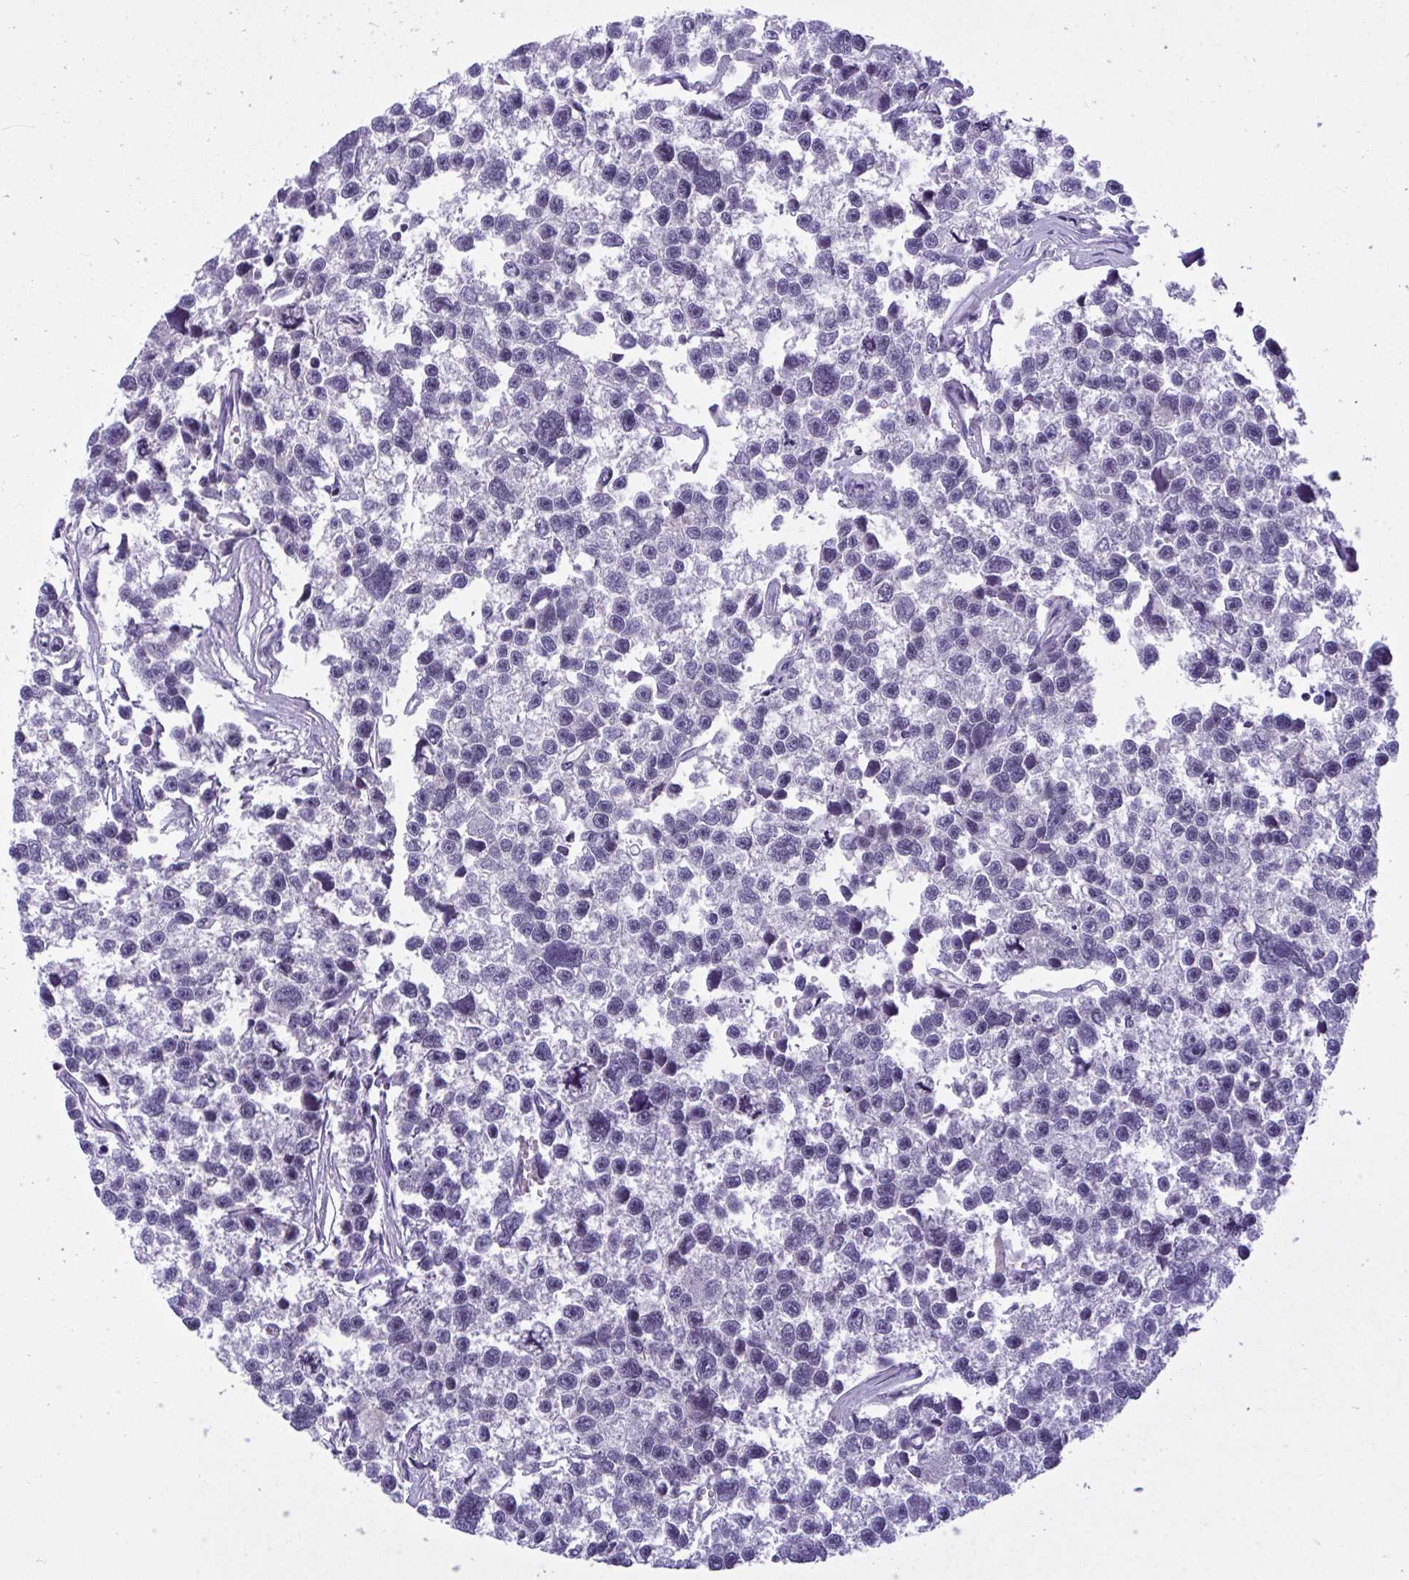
{"staining": {"intensity": "negative", "quantity": "none", "location": "none"}, "tissue": "testis cancer", "cell_type": "Tumor cells", "image_type": "cancer", "snomed": [{"axis": "morphology", "description": "Seminoma, NOS"}, {"axis": "topography", "description": "Testis"}], "caption": "Micrograph shows no protein positivity in tumor cells of testis cancer tissue. (DAB immunohistochemistry (IHC) with hematoxylin counter stain).", "gene": "SNX11", "patient": {"sex": "male", "age": 26}}